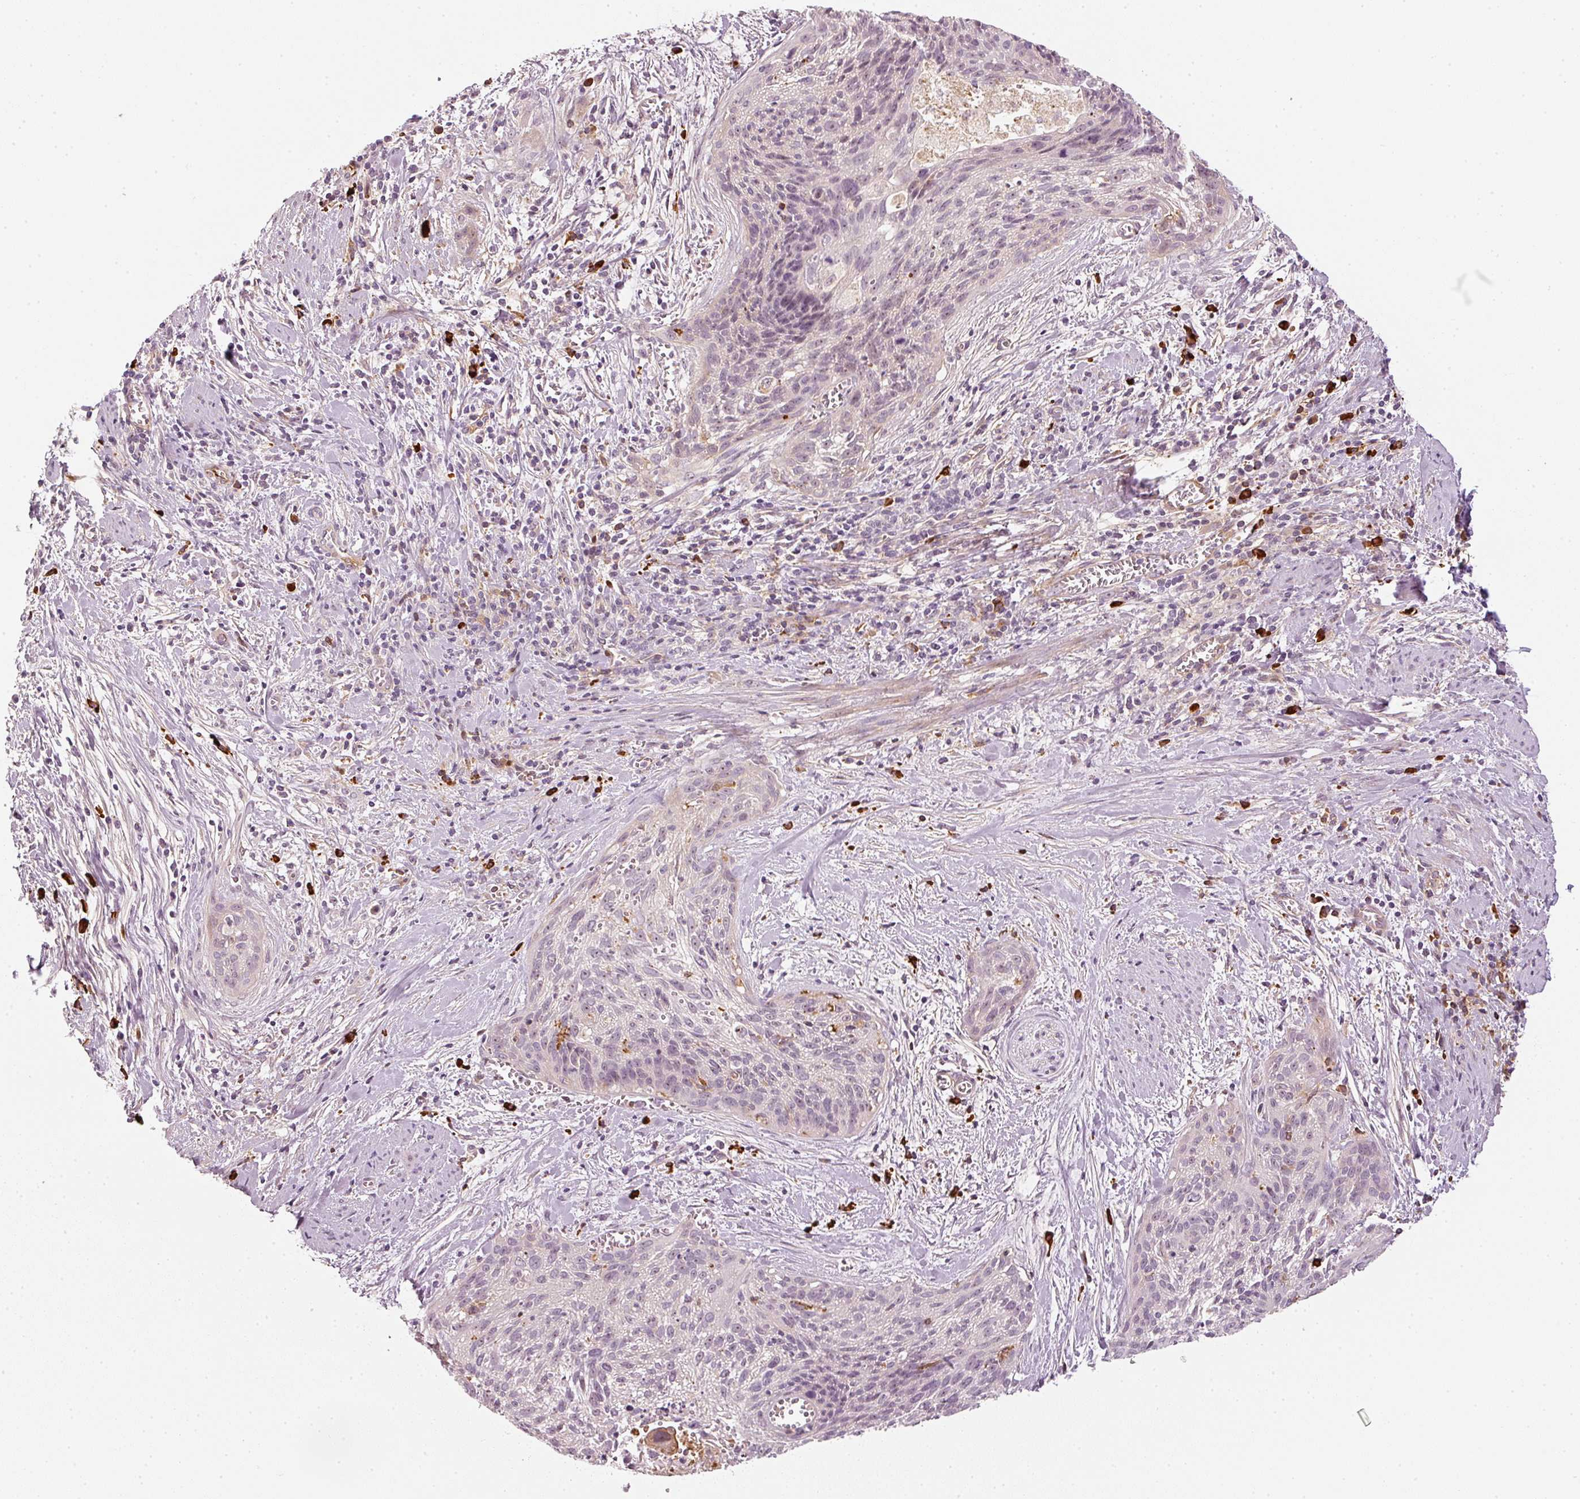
{"staining": {"intensity": "negative", "quantity": "none", "location": "none"}, "tissue": "cervical cancer", "cell_type": "Tumor cells", "image_type": "cancer", "snomed": [{"axis": "morphology", "description": "Squamous cell carcinoma, NOS"}, {"axis": "topography", "description": "Cervix"}], "caption": "This is an IHC micrograph of human cervical cancer (squamous cell carcinoma). There is no expression in tumor cells.", "gene": "VCAM1", "patient": {"sex": "female", "age": 55}}